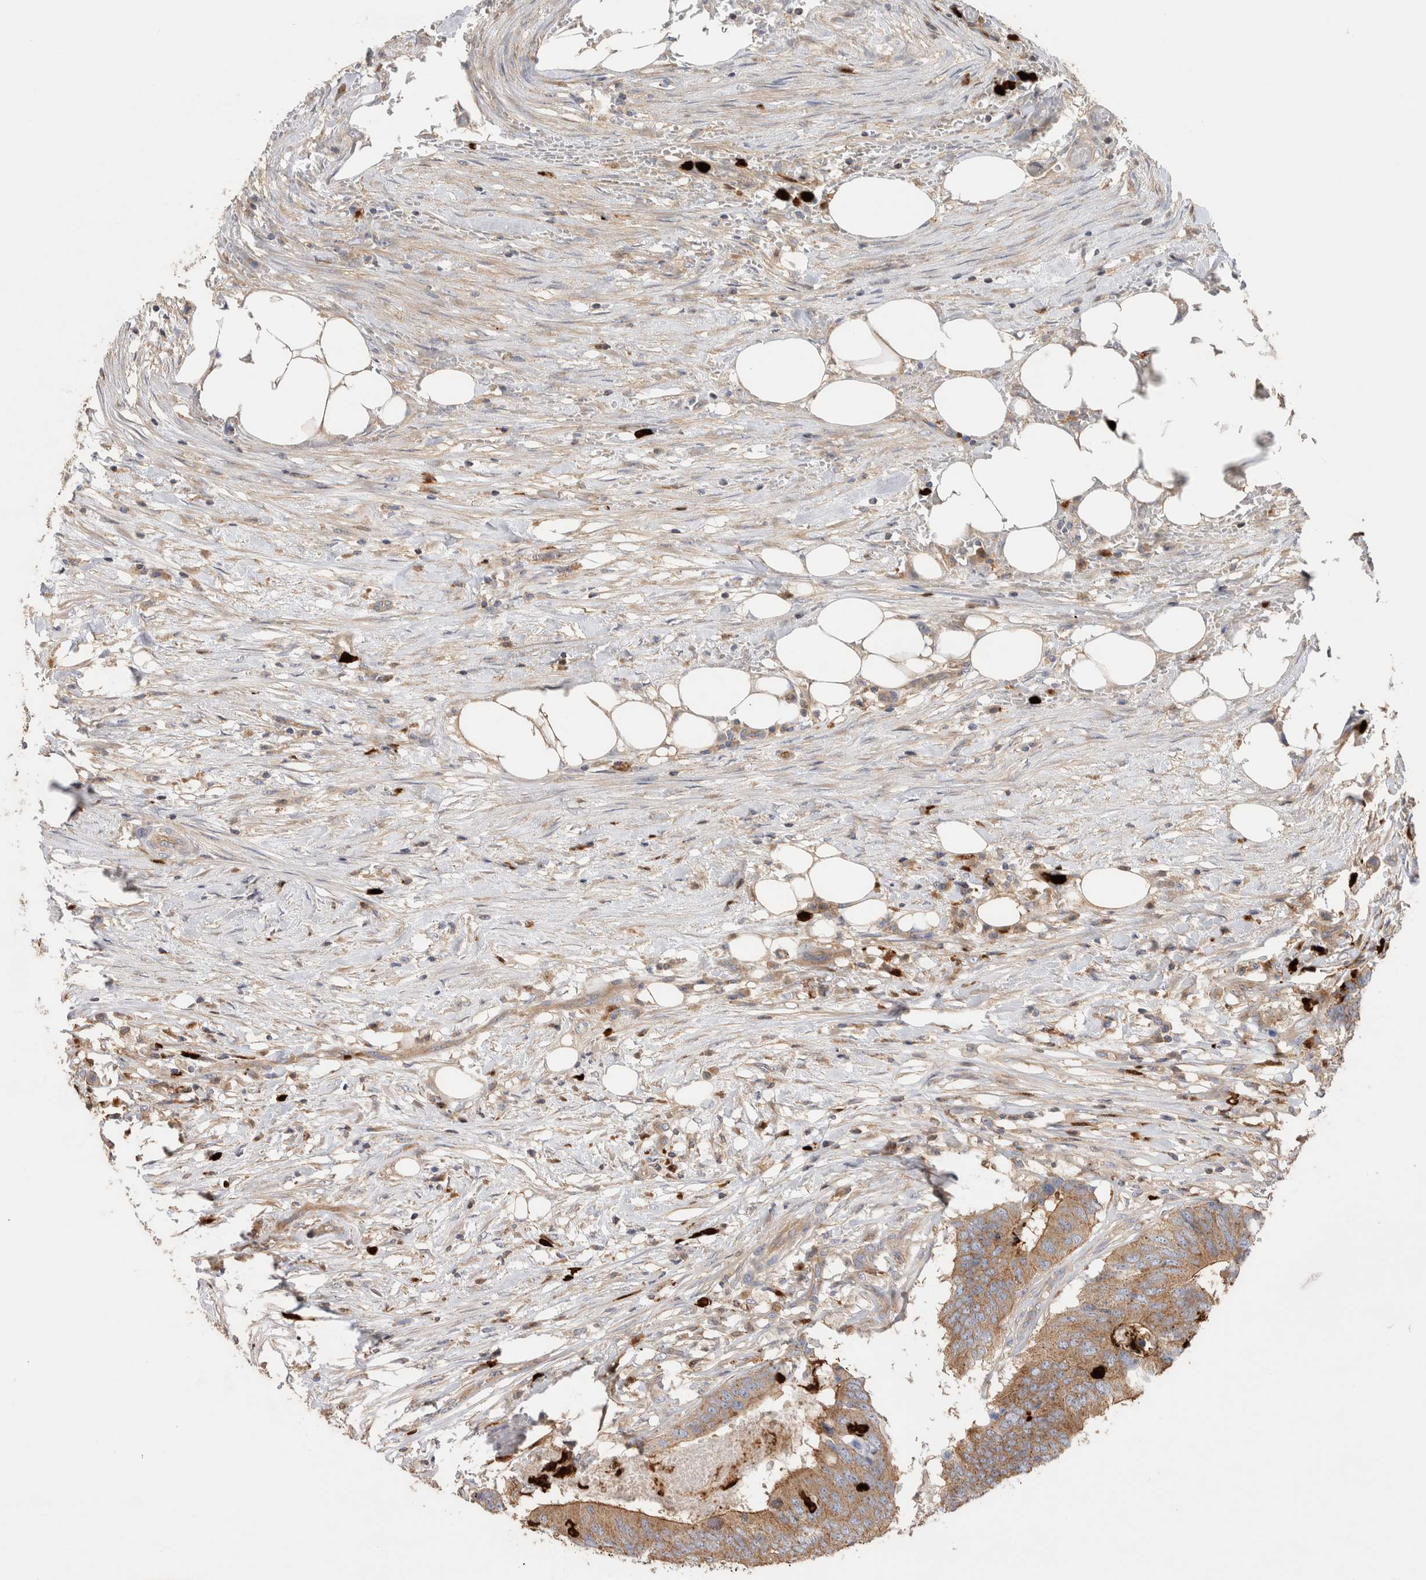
{"staining": {"intensity": "moderate", "quantity": ">75%", "location": "cytoplasmic/membranous"}, "tissue": "colorectal cancer", "cell_type": "Tumor cells", "image_type": "cancer", "snomed": [{"axis": "morphology", "description": "Adenocarcinoma, NOS"}, {"axis": "topography", "description": "Colon"}], "caption": "Protein positivity by immunohistochemistry (IHC) exhibits moderate cytoplasmic/membranous staining in approximately >75% of tumor cells in colorectal cancer.", "gene": "NXT2", "patient": {"sex": "male", "age": 56}}